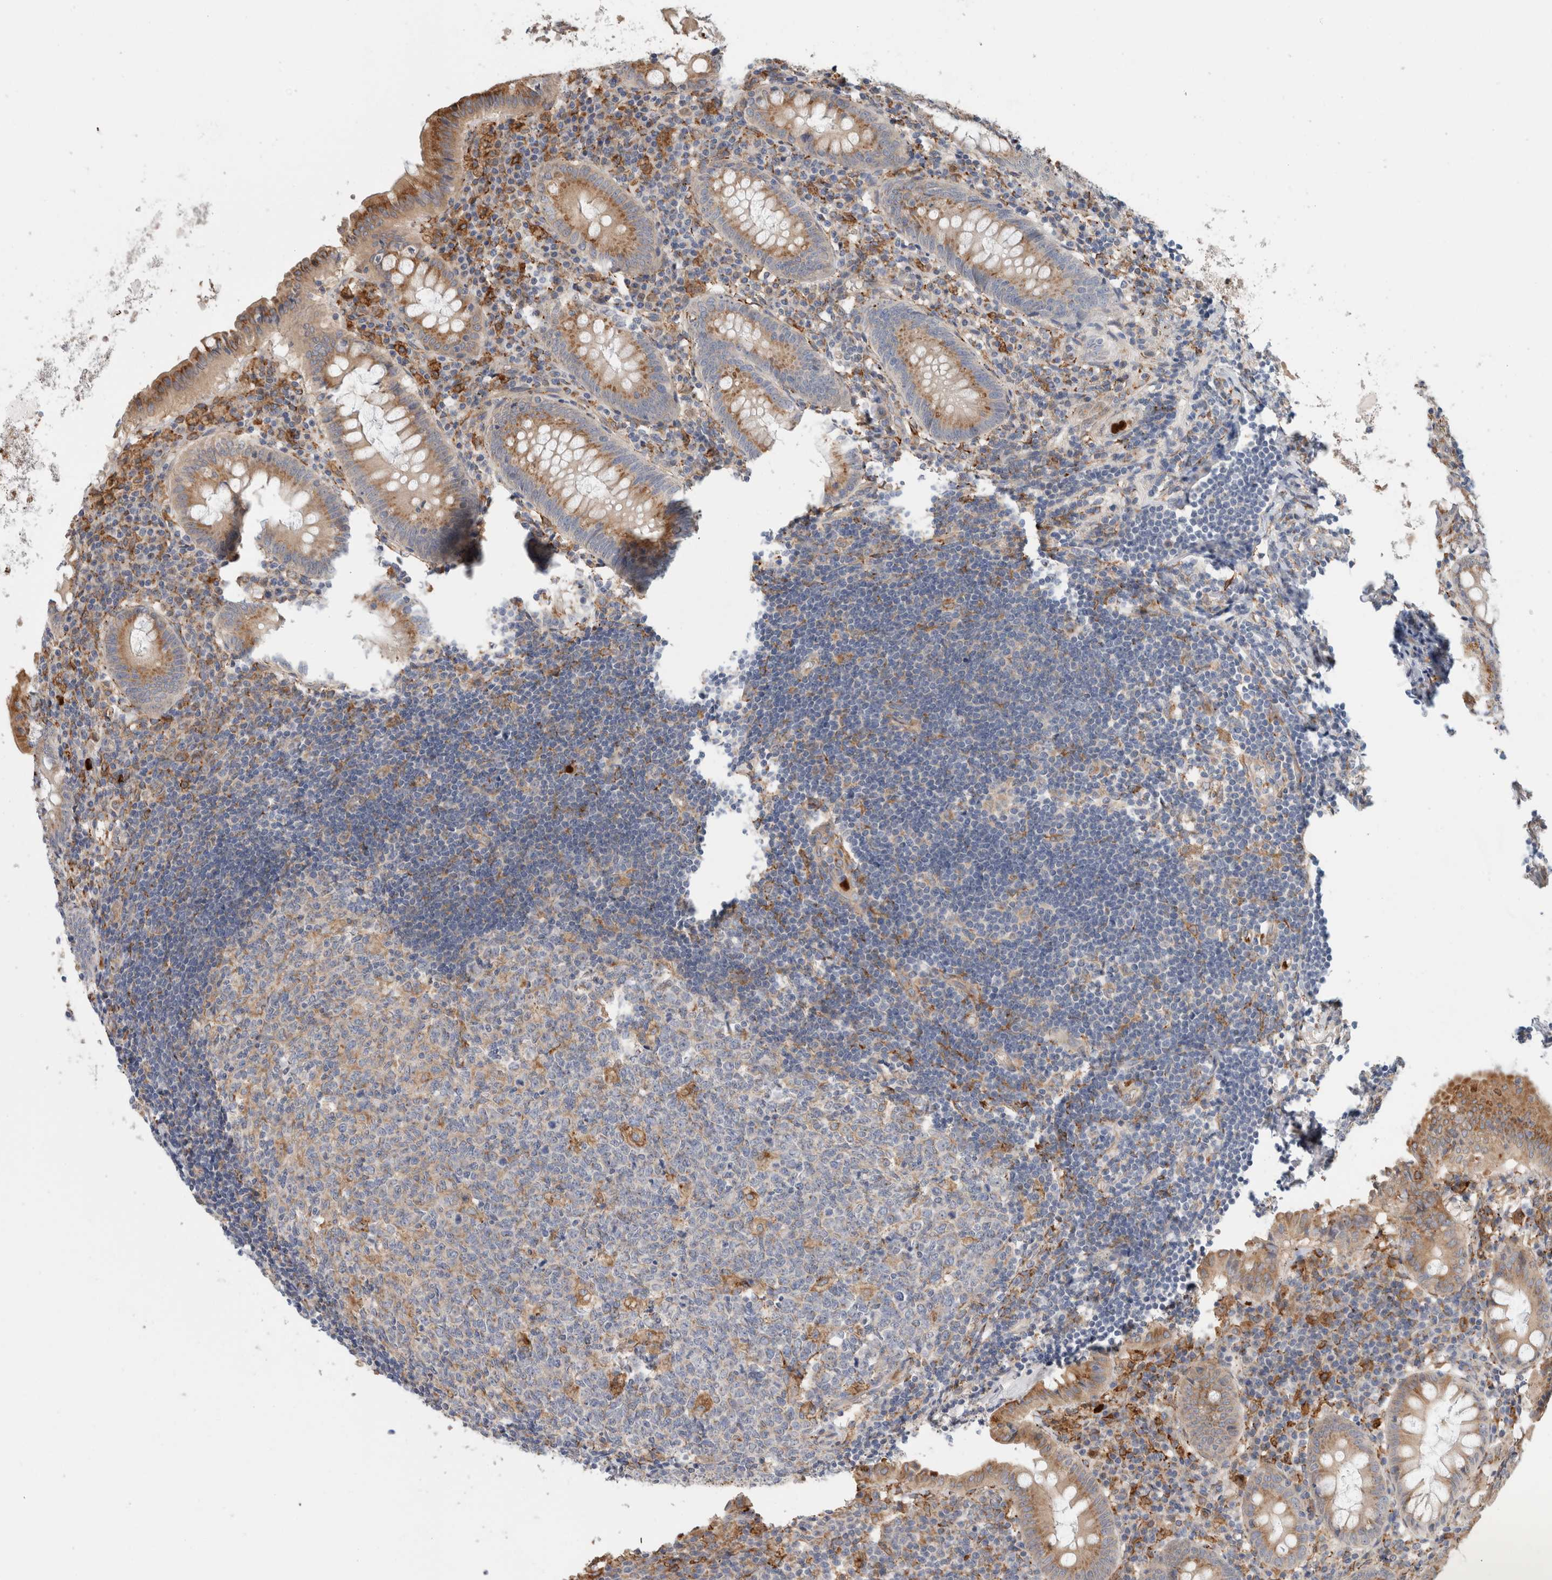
{"staining": {"intensity": "moderate", "quantity": "<25%", "location": "cytoplasmic/membranous"}, "tissue": "appendix", "cell_type": "Glandular cells", "image_type": "normal", "snomed": [{"axis": "morphology", "description": "Normal tissue, NOS"}, {"axis": "topography", "description": "Appendix"}], "caption": "Immunohistochemistry (IHC) of unremarkable human appendix exhibits low levels of moderate cytoplasmic/membranous expression in approximately <25% of glandular cells.", "gene": "P4HA1", "patient": {"sex": "female", "age": 54}}